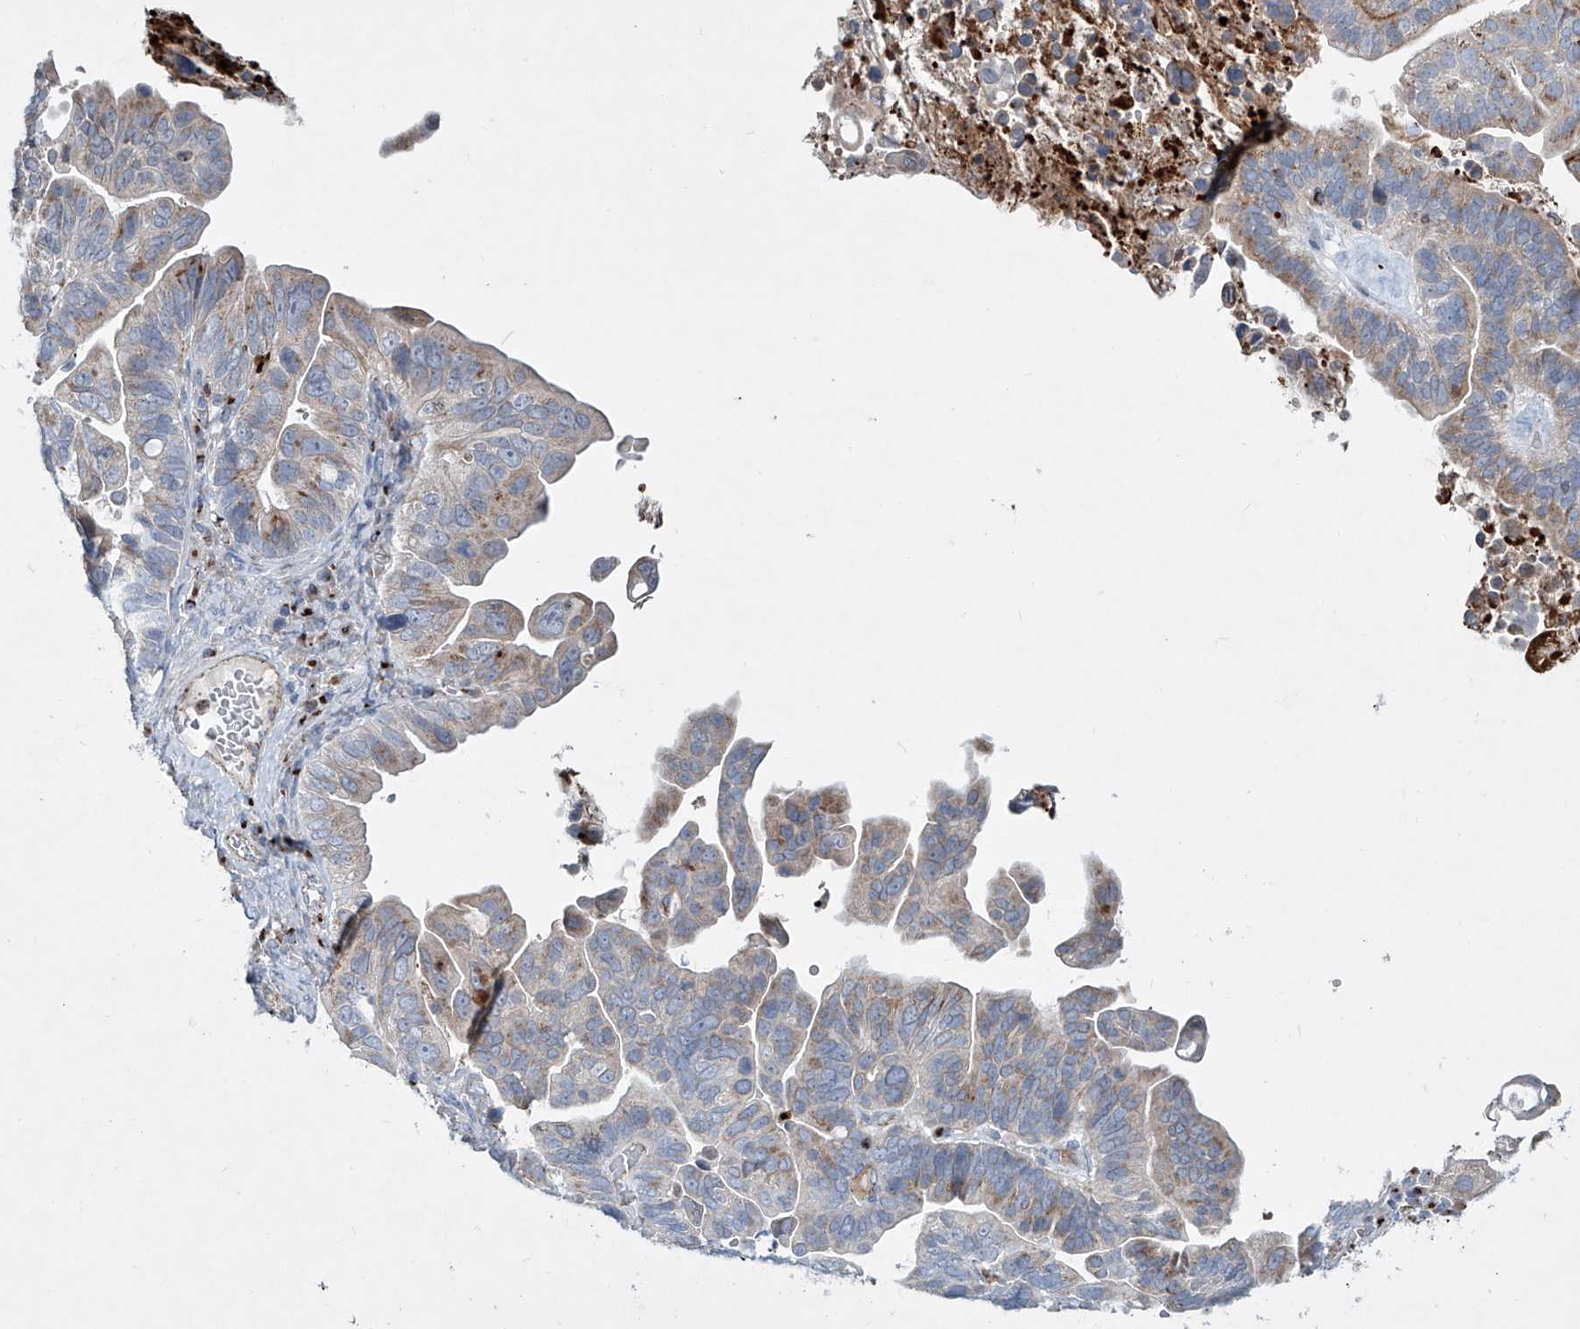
{"staining": {"intensity": "weak", "quantity": "<25%", "location": "cytoplasmic/membranous"}, "tissue": "ovarian cancer", "cell_type": "Tumor cells", "image_type": "cancer", "snomed": [{"axis": "morphology", "description": "Cystadenocarcinoma, serous, NOS"}, {"axis": "topography", "description": "Ovary"}], "caption": "Immunohistochemical staining of serous cystadenocarcinoma (ovarian) exhibits no significant positivity in tumor cells.", "gene": "CDH5", "patient": {"sex": "female", "age": 56}}